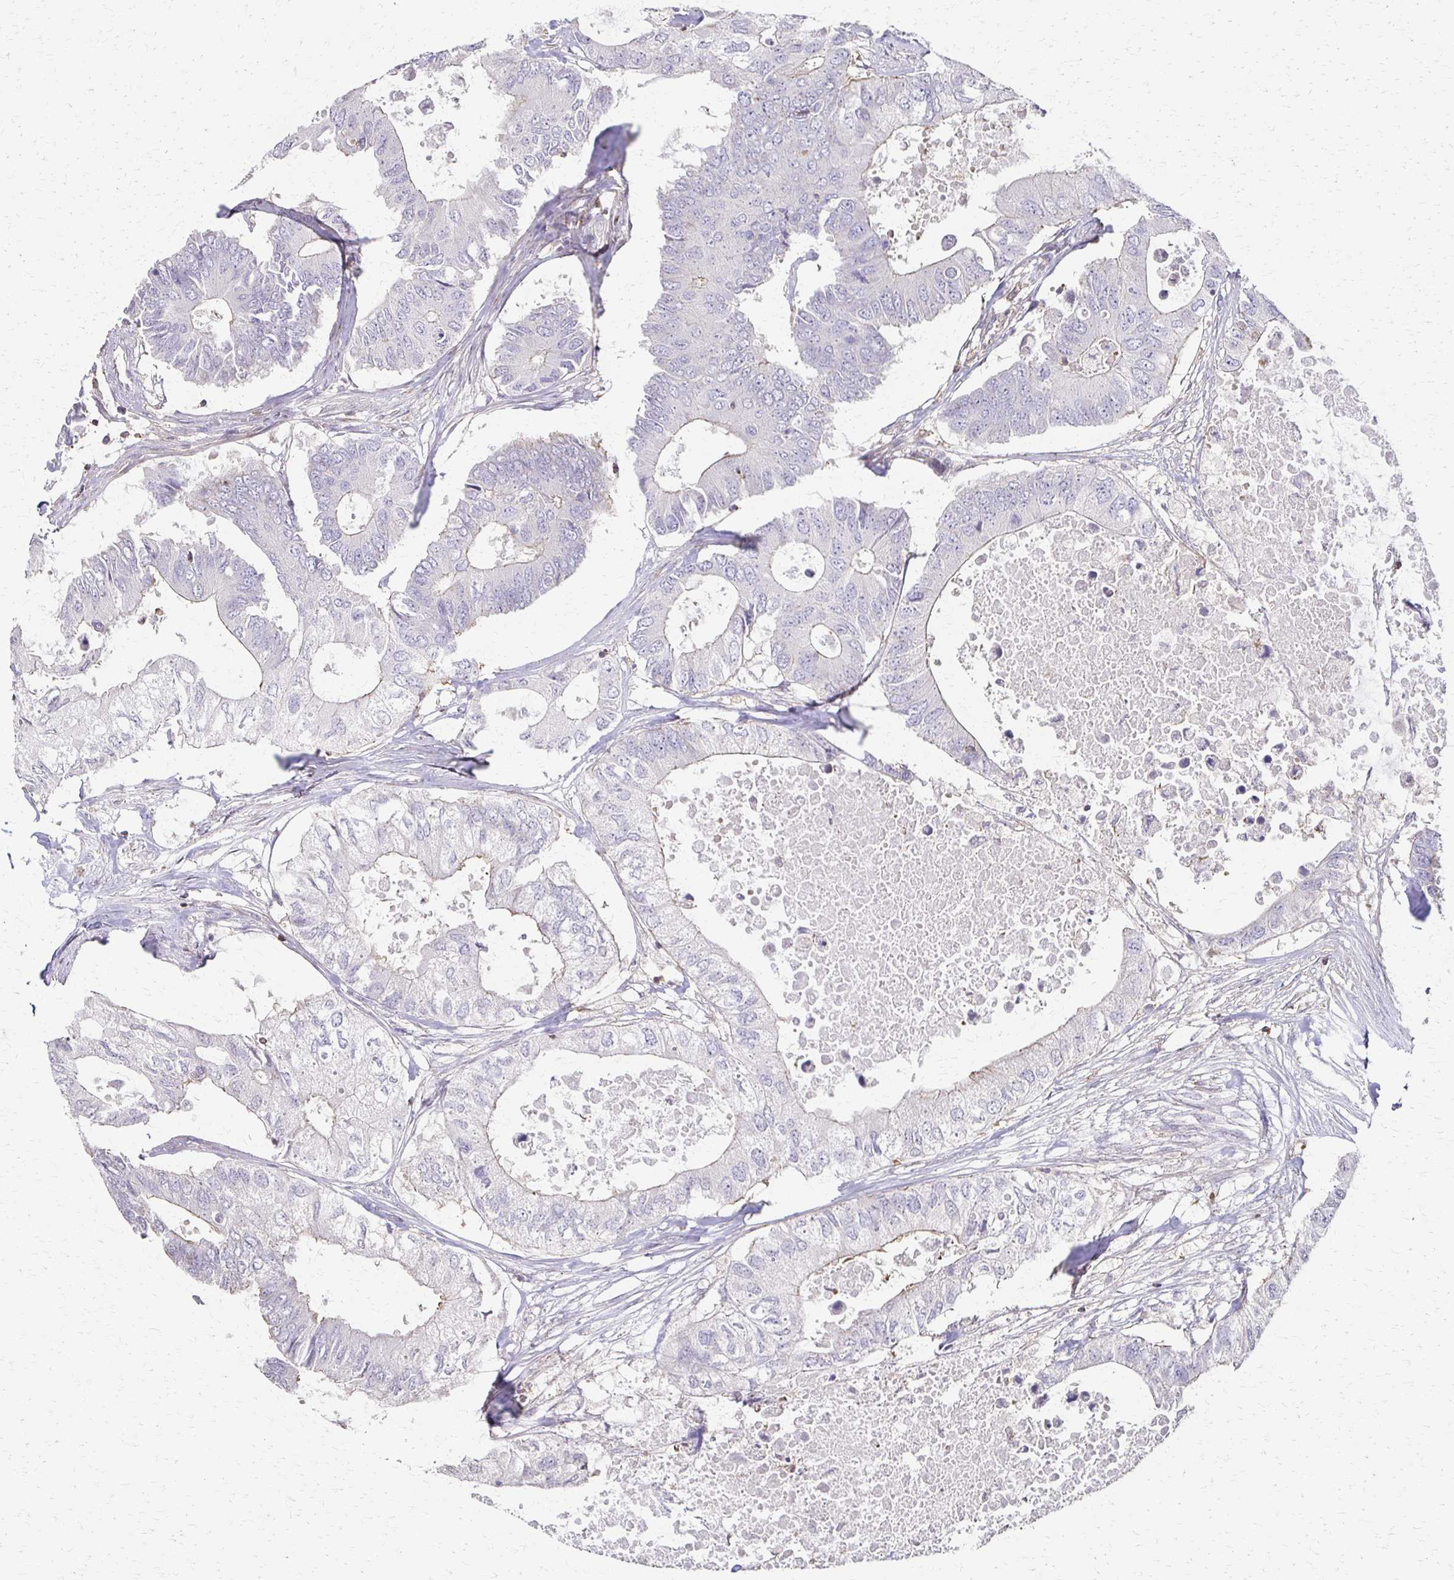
{"staining": {"intensity": "negative", "quantity": "none", "location": "none"}, "tissue": "colorectal cancer", "cell_type": "Tumor cells", "image_type": "cancer", "snomed": [{"axis": "morphology", "description": "Adenocarcinoma, NOS"}, {"axis": "topography", "description": "Colon"}], "caption": "Immunohistochemistry (IHC) photomicrograph of neoplastic tissue: human colorectal cancer (adenocarcinoma) stained with DAB (3,3'-diaminobenzidine) shows no significant protein positivity in tumor cells. Brightfield microscopy of immunohistochemistry stained with DAB (brown) and hematoxylin (blue), captured at high magnification.", "gene": "C1QTNF7", "patient": {"sex": "male", "age": 71}}